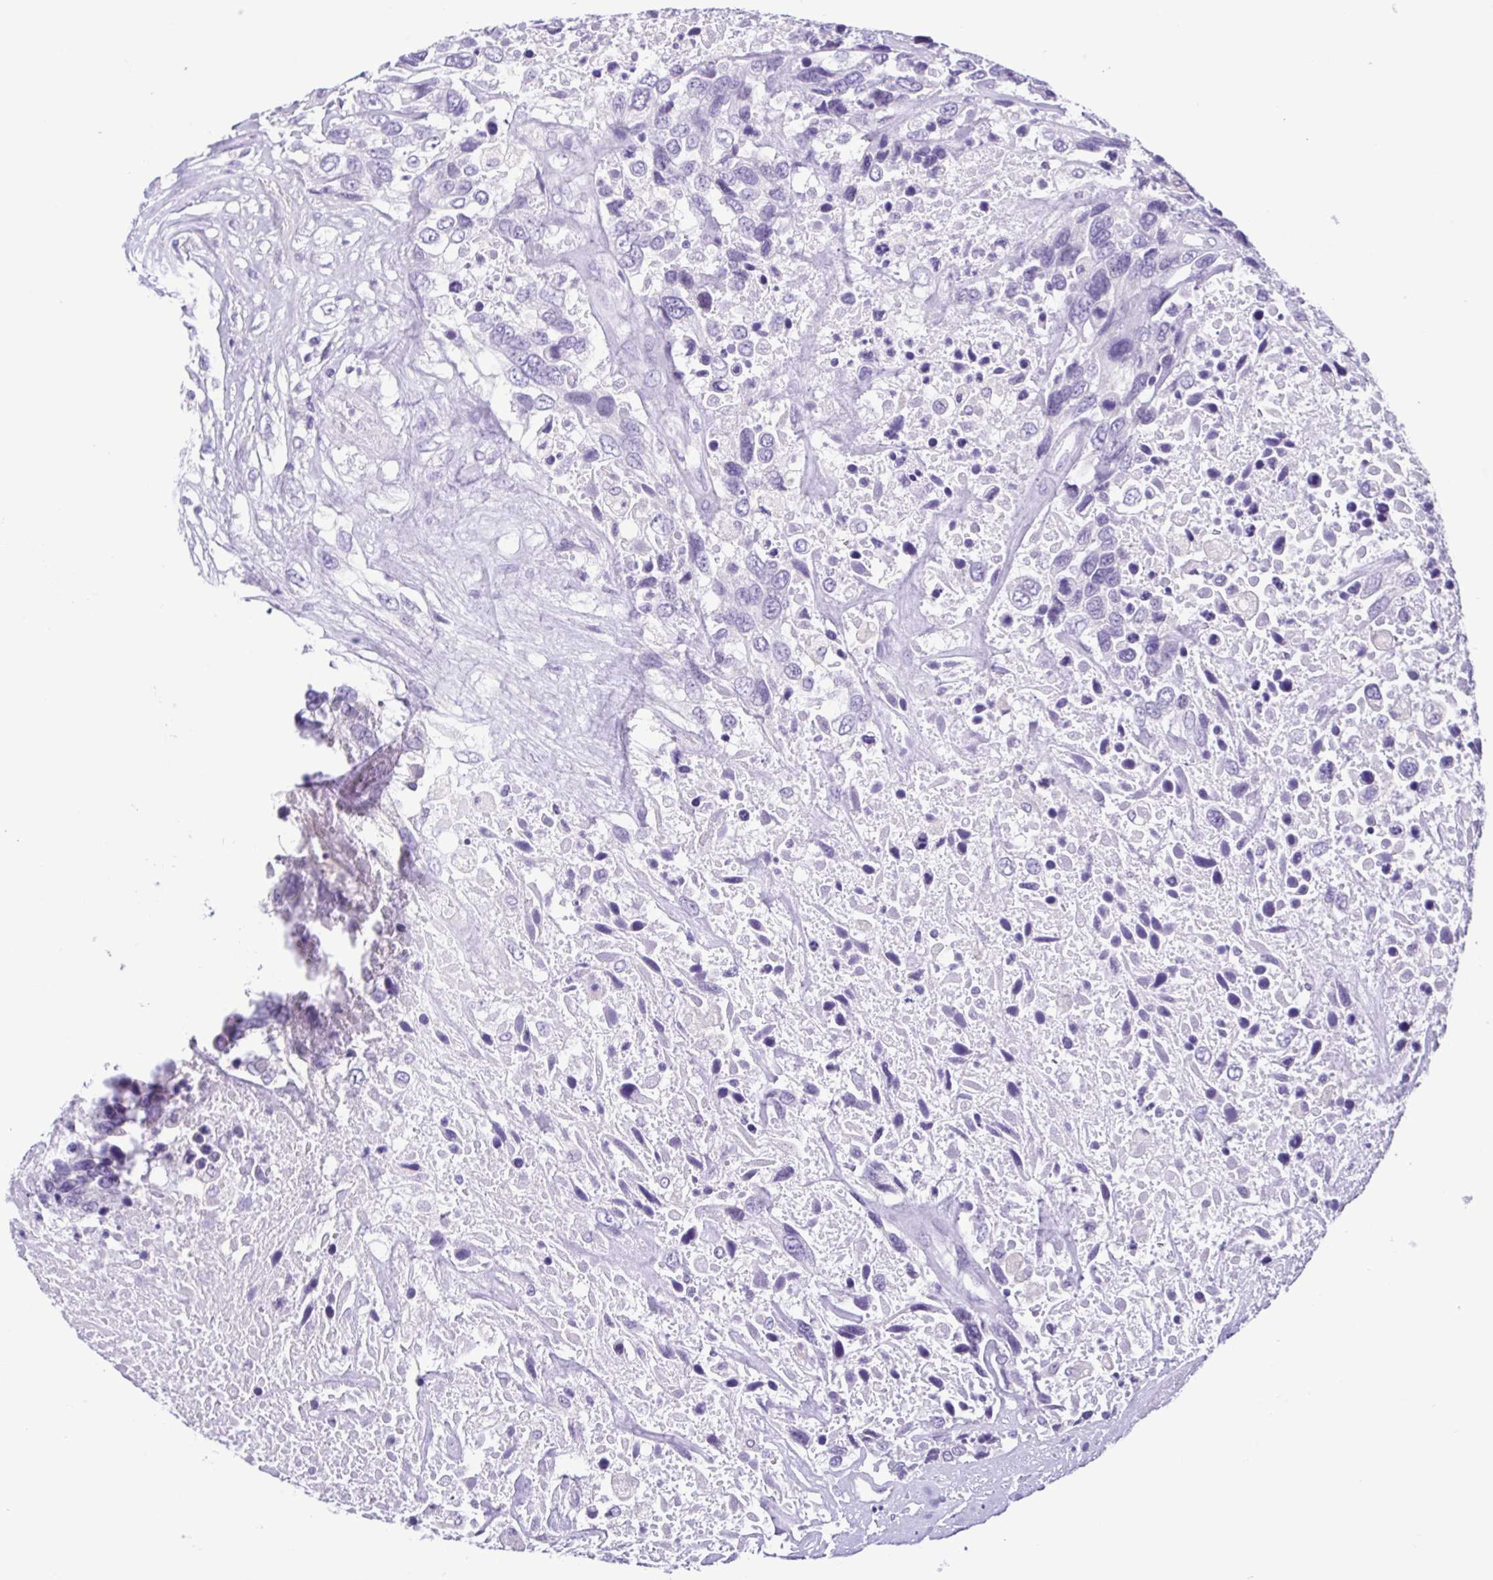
{"staining": {"intensity": "negative", "quantity": "none", "location": "none"}, "tissue": "urothelial cancer", "cell_type": "Tumor cells", "image_type": "cancer", "snomed": [{"axis": "morphology", "description": "Urothelial carcinoma, High grade"}, {"axis": "topography", "description": "Urinary bladder"}], "caption": "Immunohistochemistry (IHC) of human urothelial cancer exhibits no positivity in tumor cells.", "gene": "SPATA16", "patient": {"sex": "female", "age": 70}}